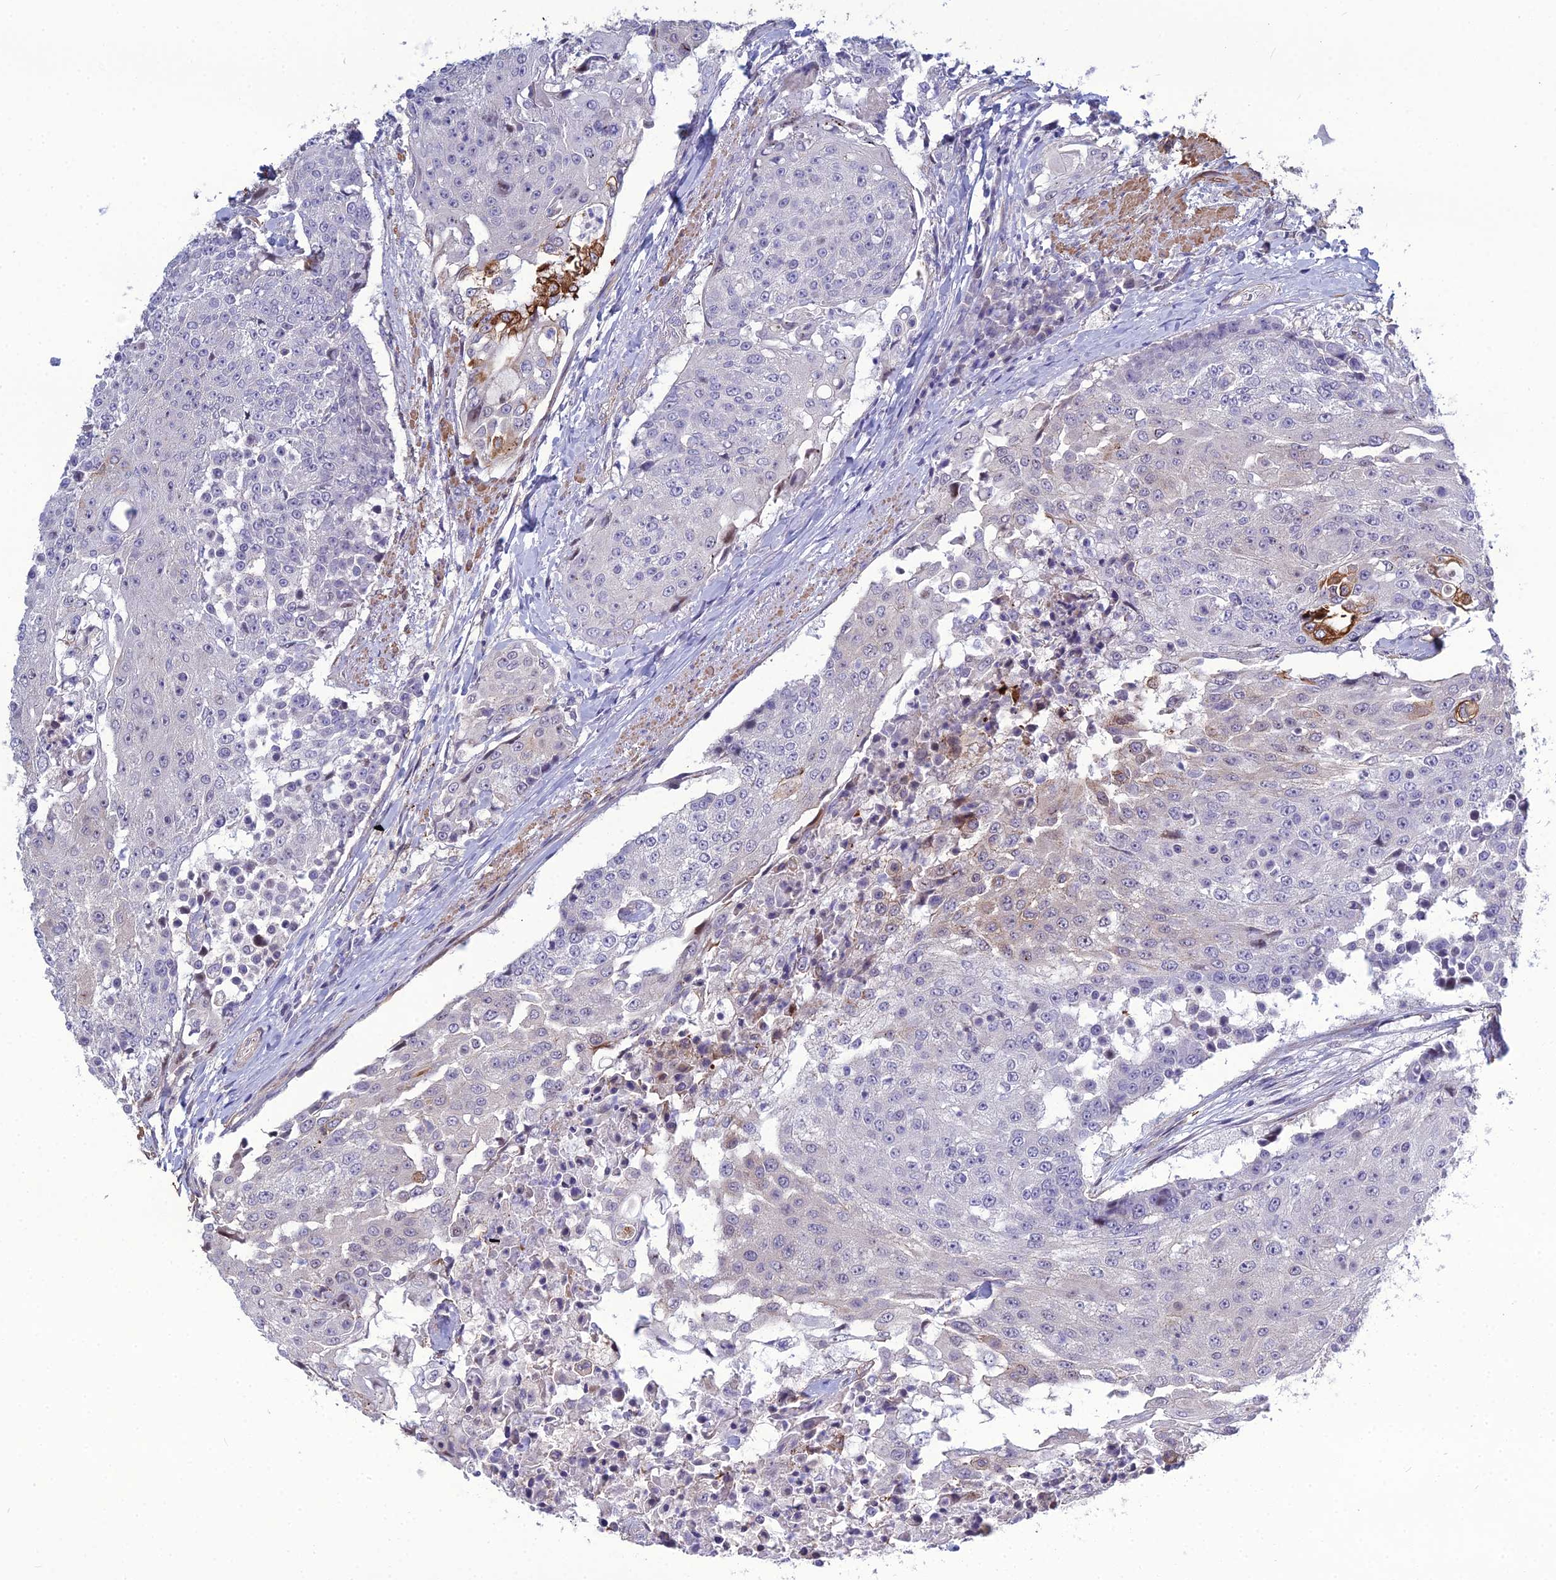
{"staining": {"intensity": "weak", "quantity": "<25%", "location": "cytoplasmic/membranous"}, "tissue": "urothelial cancer", "cell_type": "Tumor cells", "image_type": "cancer", "snomed": [{"axis": "morphology", "description": "Urothelial carcinoma, High grade"}, {"axis": "topography", "description": "Urinary bladder"}], "caption": "Tumor cells show no significant protein expression in urothelial carcinoma (high-grade).", "gene": "LZTS2", "patient": {"sex": "female", "age": 63}}